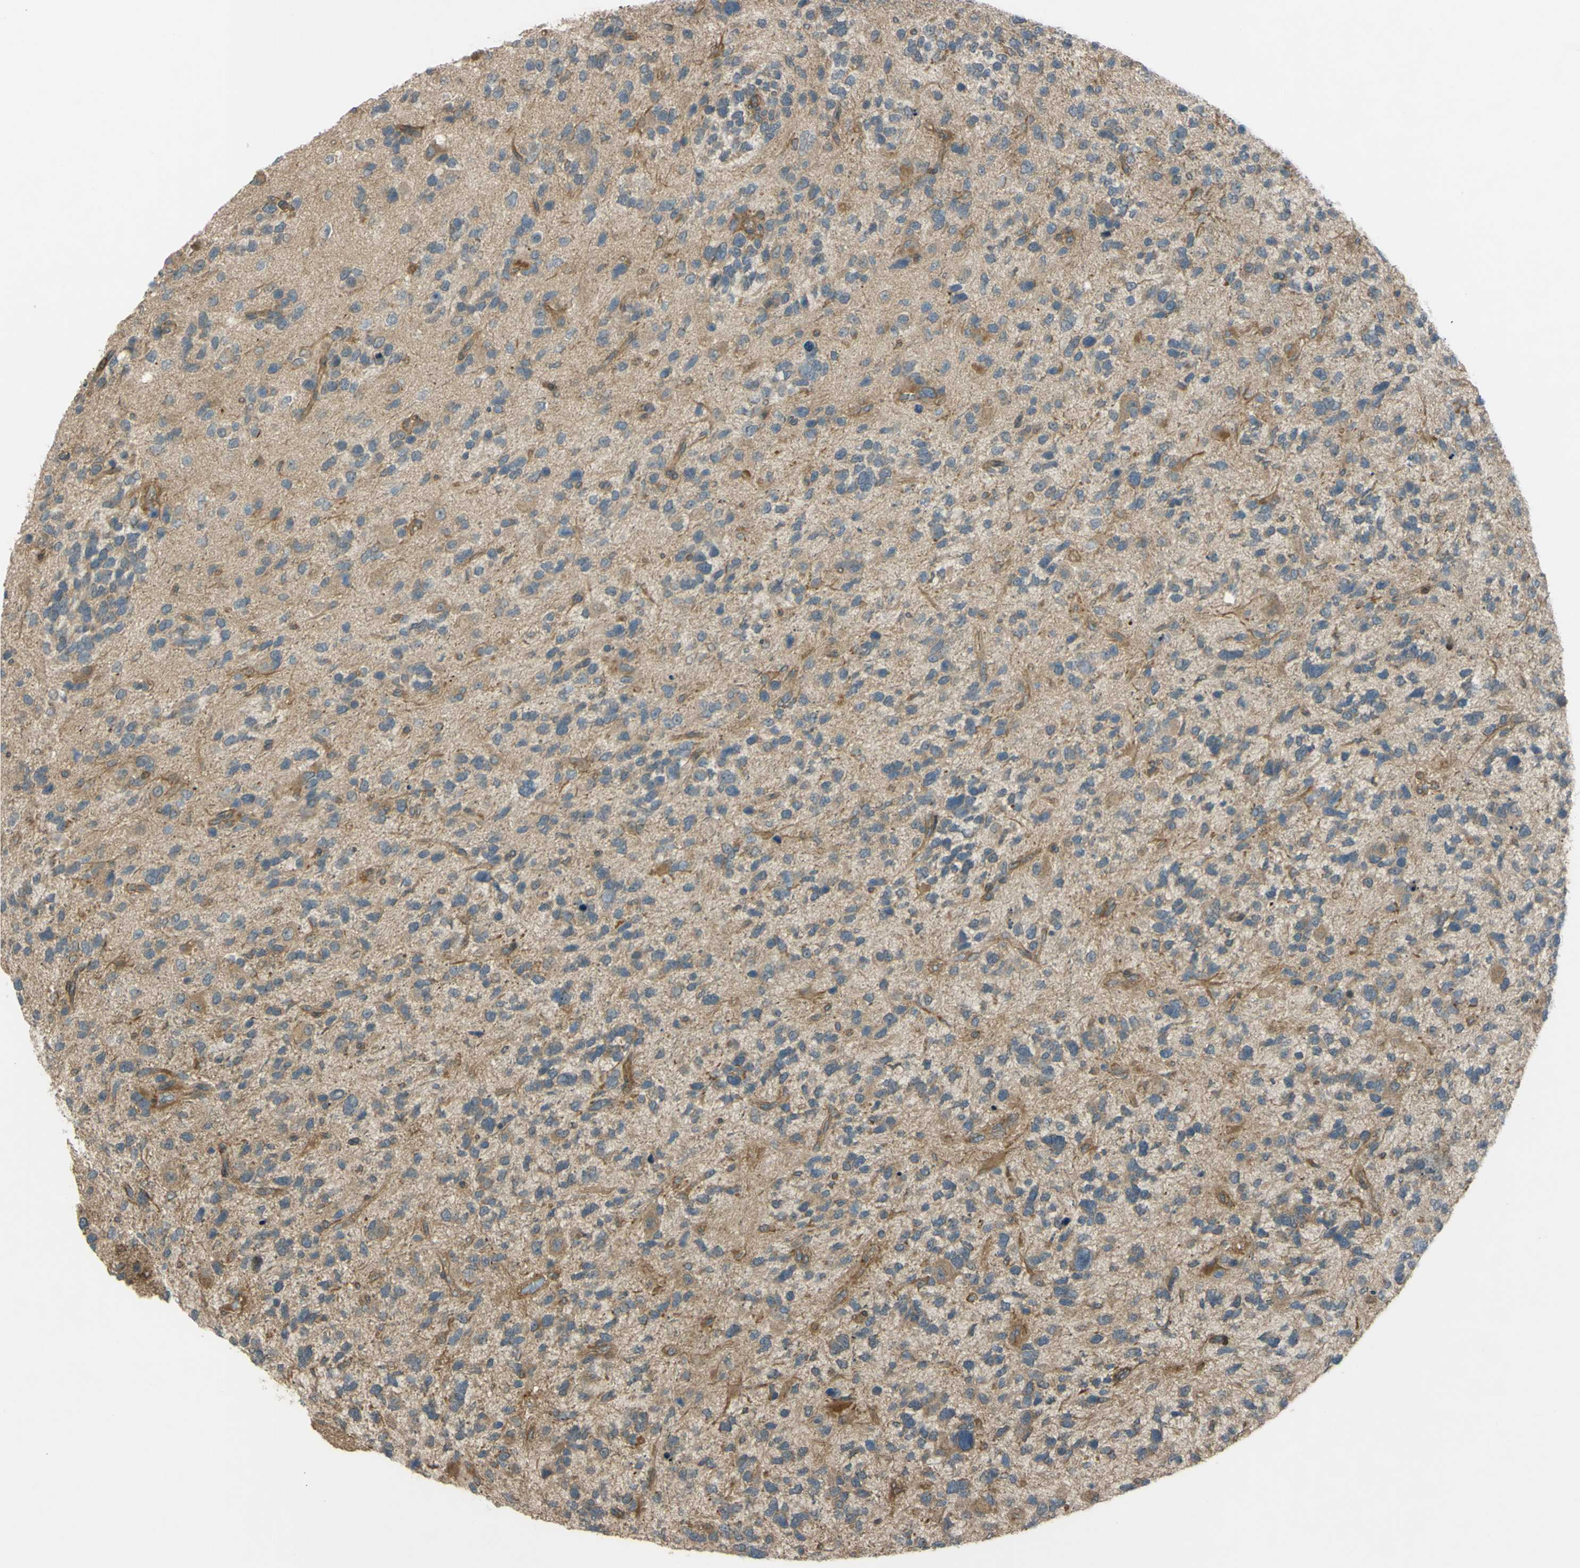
{"staining": {"intensity": "weak", "quantity": ">75%", "location": "cytoplasmic/membranous"}, "tissue": "glioma", "cell_type": "Tumor cells", "image_type": "cancer", "snomed": [{"axis": "morphology", "description": "Glioma, malignant, High grade"}, {"axis": "topography", "description": "Brain"}], "caption": "DAB (3,3'-diaminobenzidine) immunohistochemical staining of malignant glioma (high-grade) displays weak cytoplasmic/membranous protein expression in approximately >75% of tumor cells.", "gene": "FLII", "patient": {"sex": "female", "age": 58}}